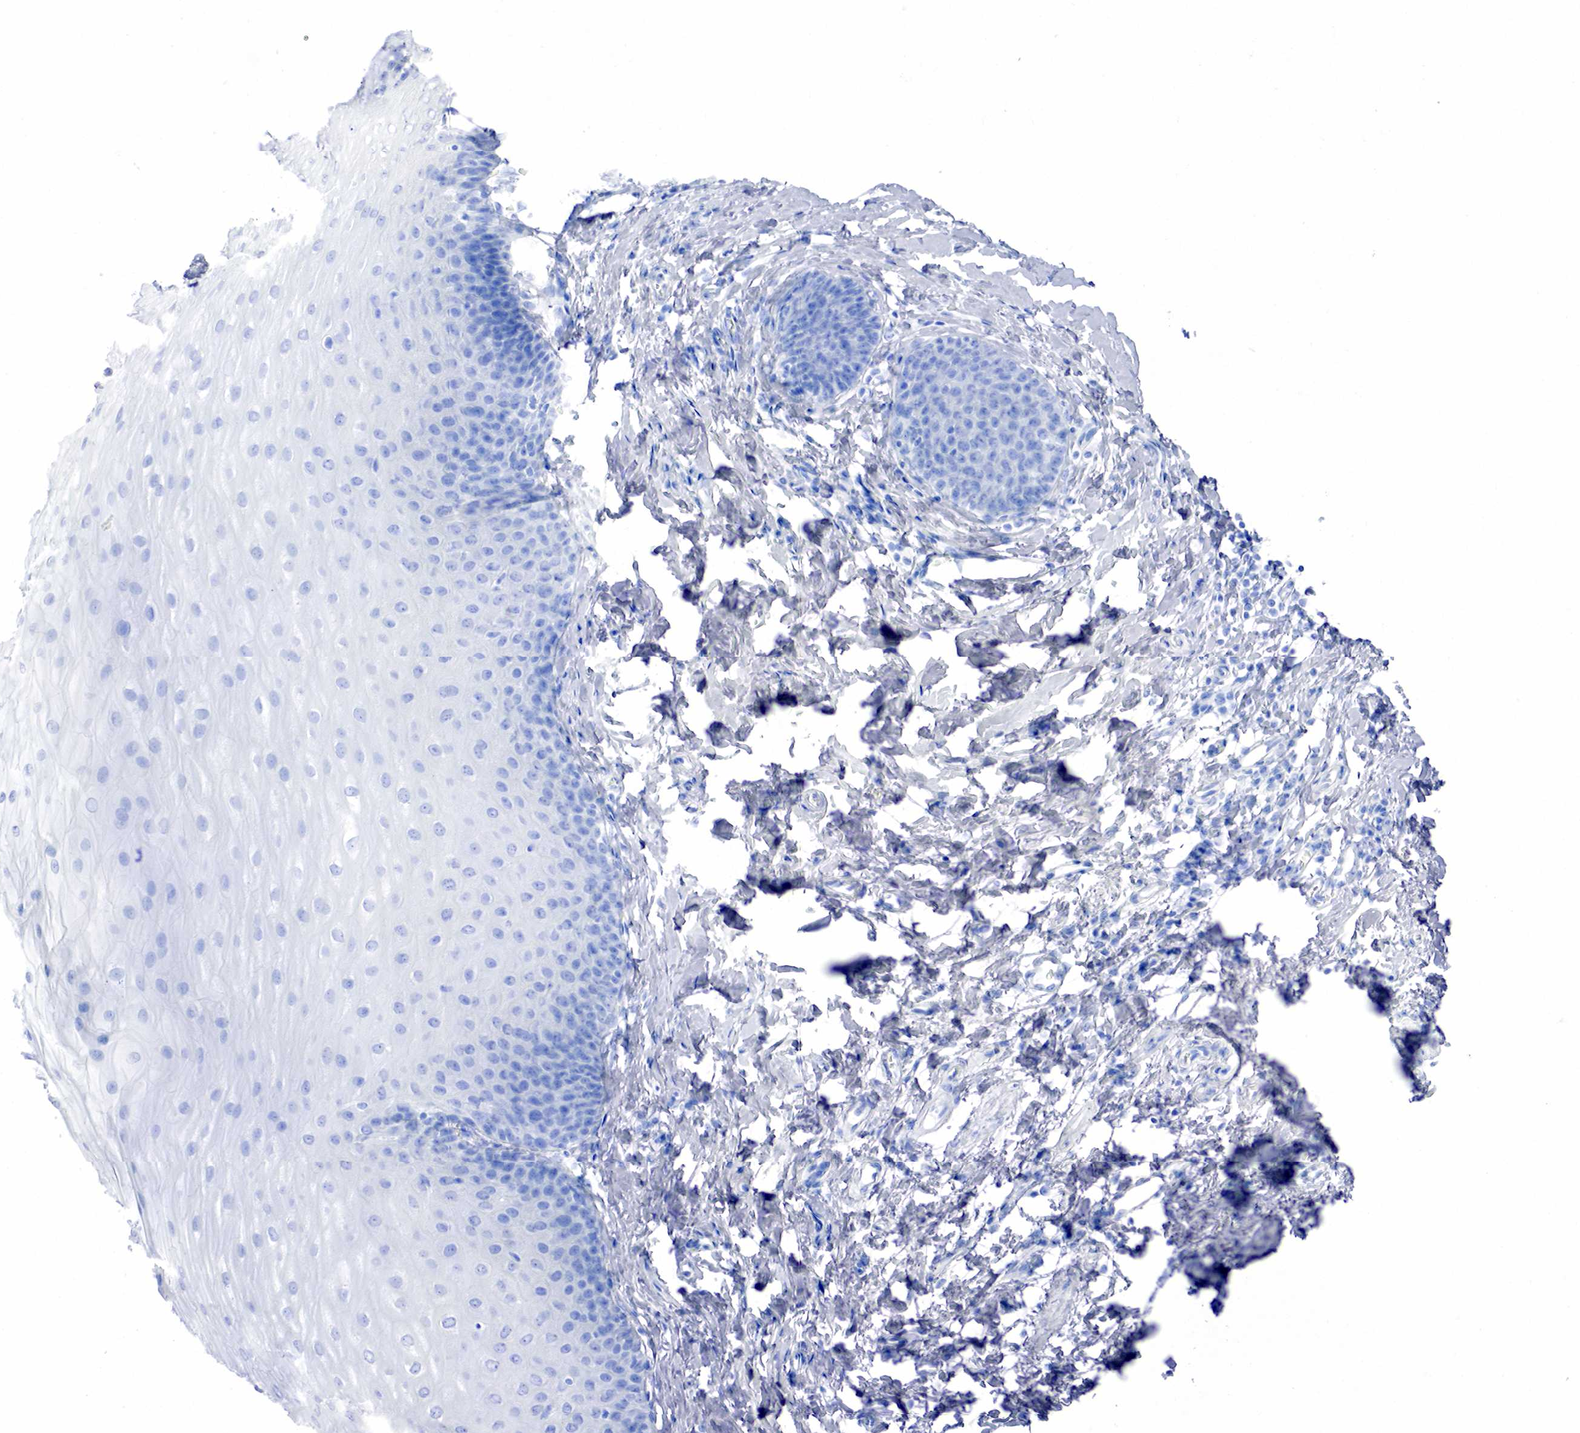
{"staining": {"intensity": "negative", "quantity": "none", "location": "none"}, "tissue": "esophagus", "cell_type": "Squamous epithelial cells", "image_type": "normal", "snomed": [{"axis": "morphology", "description": "Normal tissue, NOS"}, {"axis": "topography", "description": "Esophagus"}], "caption": "Immunohistochemistry (IHC) image of unremarkable esophagus stained for a protein (brown), which exhibits no positivity in squamous epithelial cells. The staining is performed using DAB brown chromogen with nuclei counter-stained in using hematoxylin.", "gene": "INHA", "patient": {"sex": "male", "age": 70}}